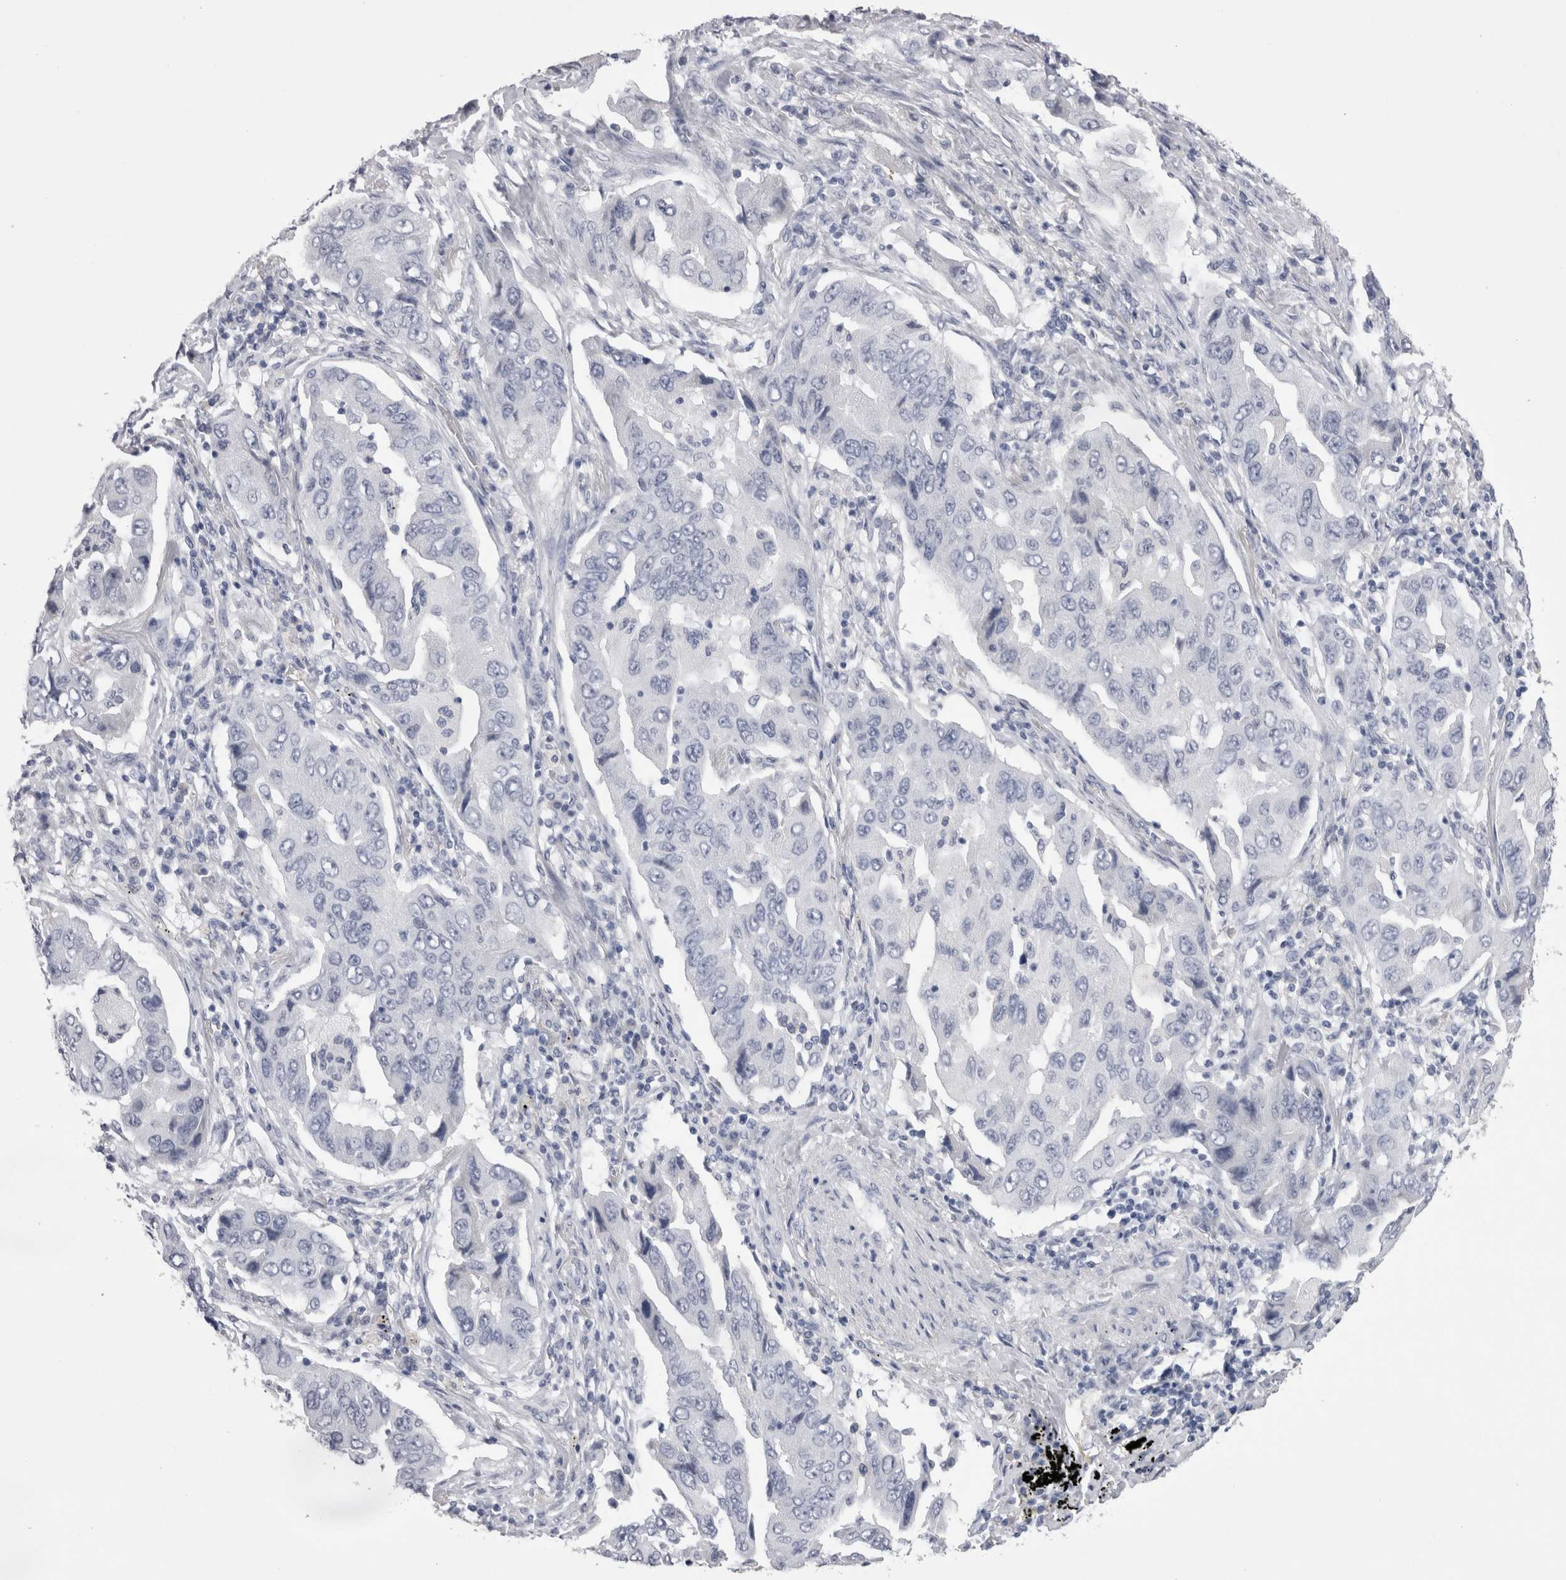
{"staining": {"intensity": "negative", "quantity": "none", "location": "none"}, "tissue": "lung cancer", "cell_type": "Tumor cells", "image_type": "cancer", "snomed": [{"axis": "morphology", "description": "Adenocarcinoma, NOS"}, {"axis": "topography", "description": "Lung"}], "caption": "Histopathology image shows no significant protein positivity in tumor cells of lung adenocarcinoma.", "gene": "CDHR5", "patient": {"sex": "female", "age": 65}}